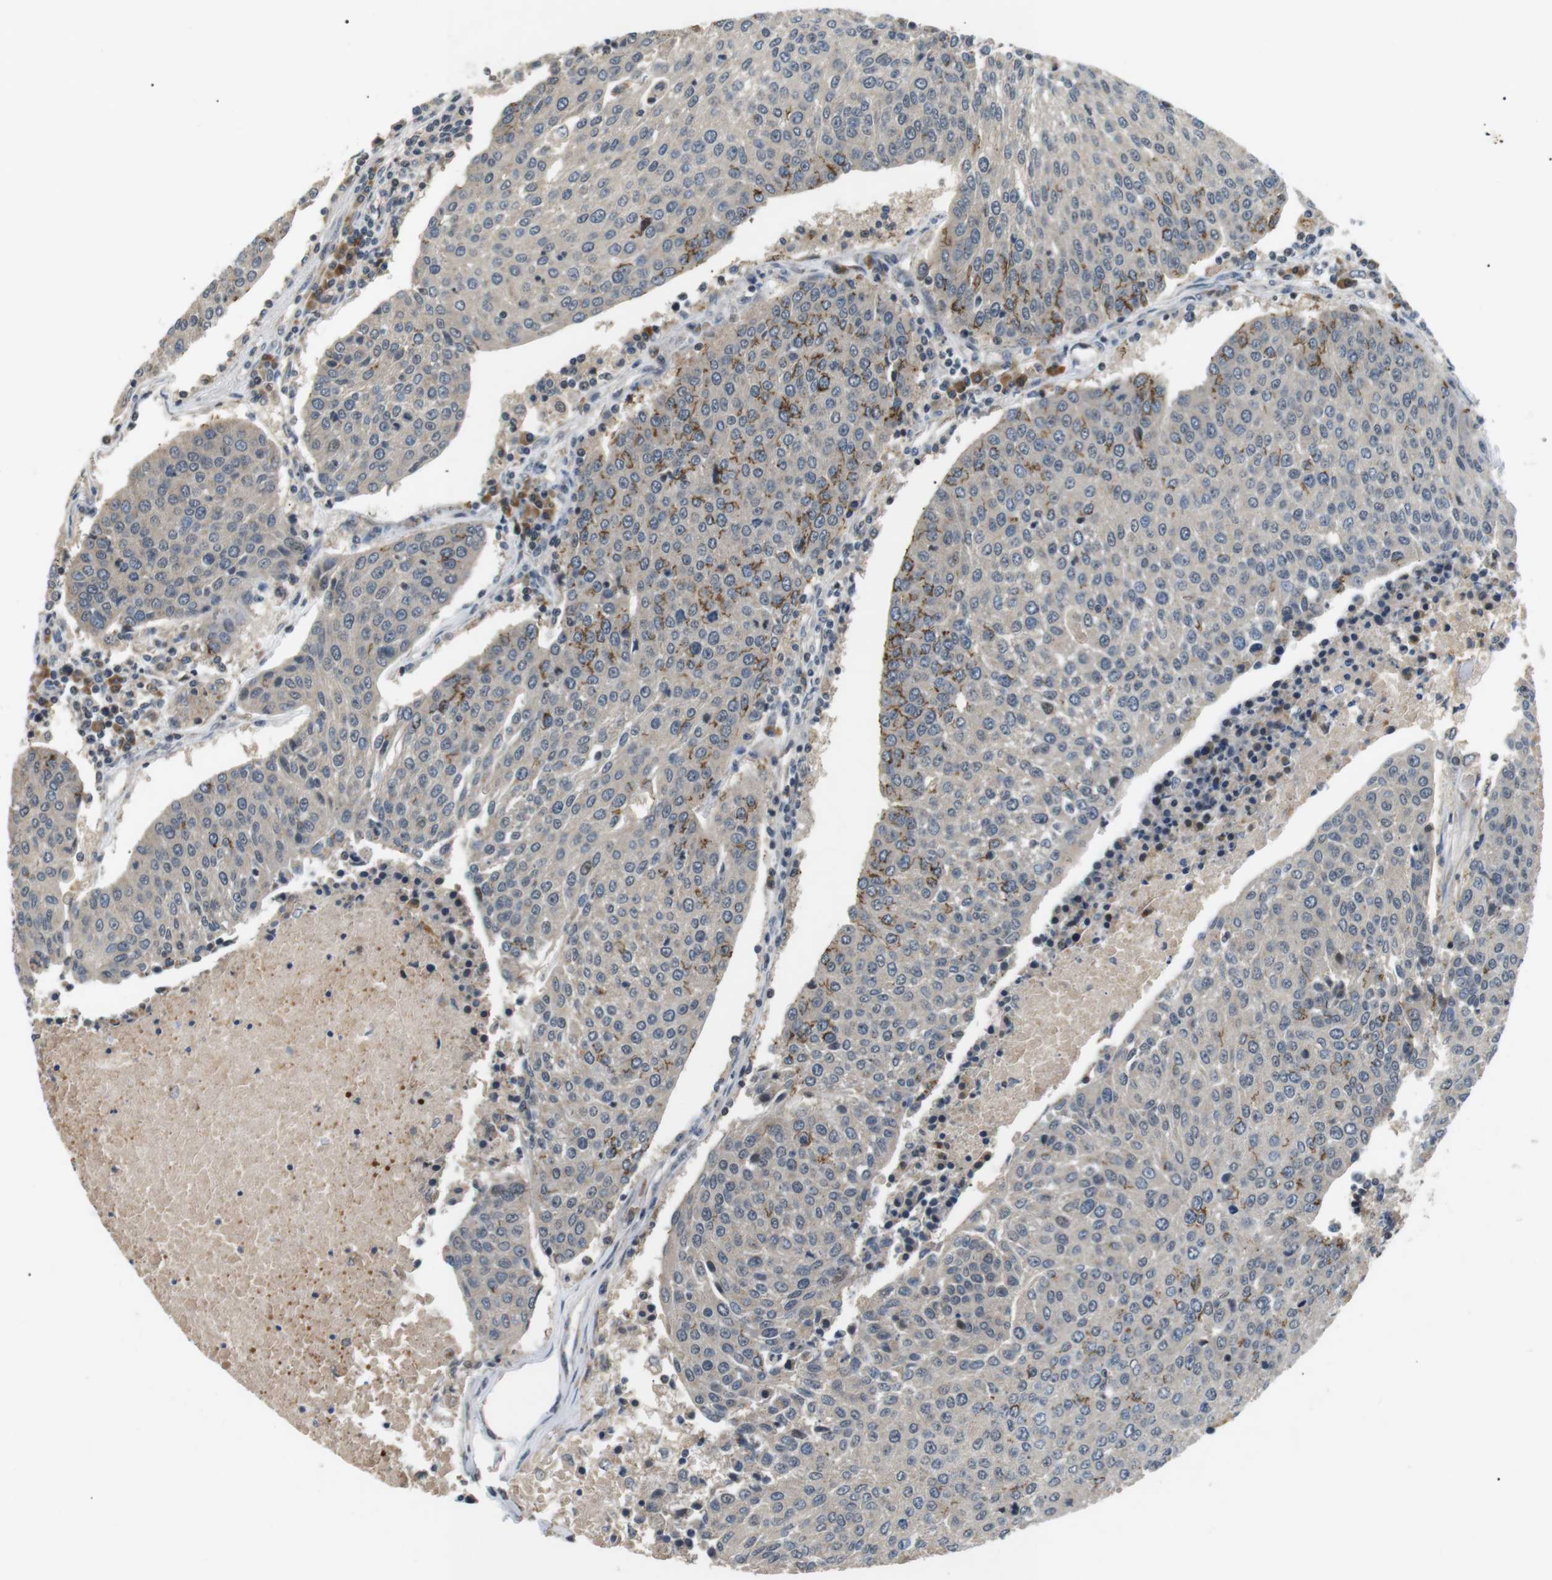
{"staining": {"intensity": "negative", "quantity": "none", "location": "none"}, "tissue": "urothelial cancer", "cell_type": "Tumor cells", "image_type": "cancer", "snomed": [{"axis": "morphology", "description": "Urothelial carcinoma, High grade"}, {"axis": "topography", "description": "Urinary bladder"}], "caption": "Micrograph shows no significant protein staining in tumor cells of urothelial carcinoma (high-grade). (DAB immunohistochemistry (IHC) with hematoxylin counter stain).", "gene": "HSPA13", "patient": {"sex": "female", "age": 85}}